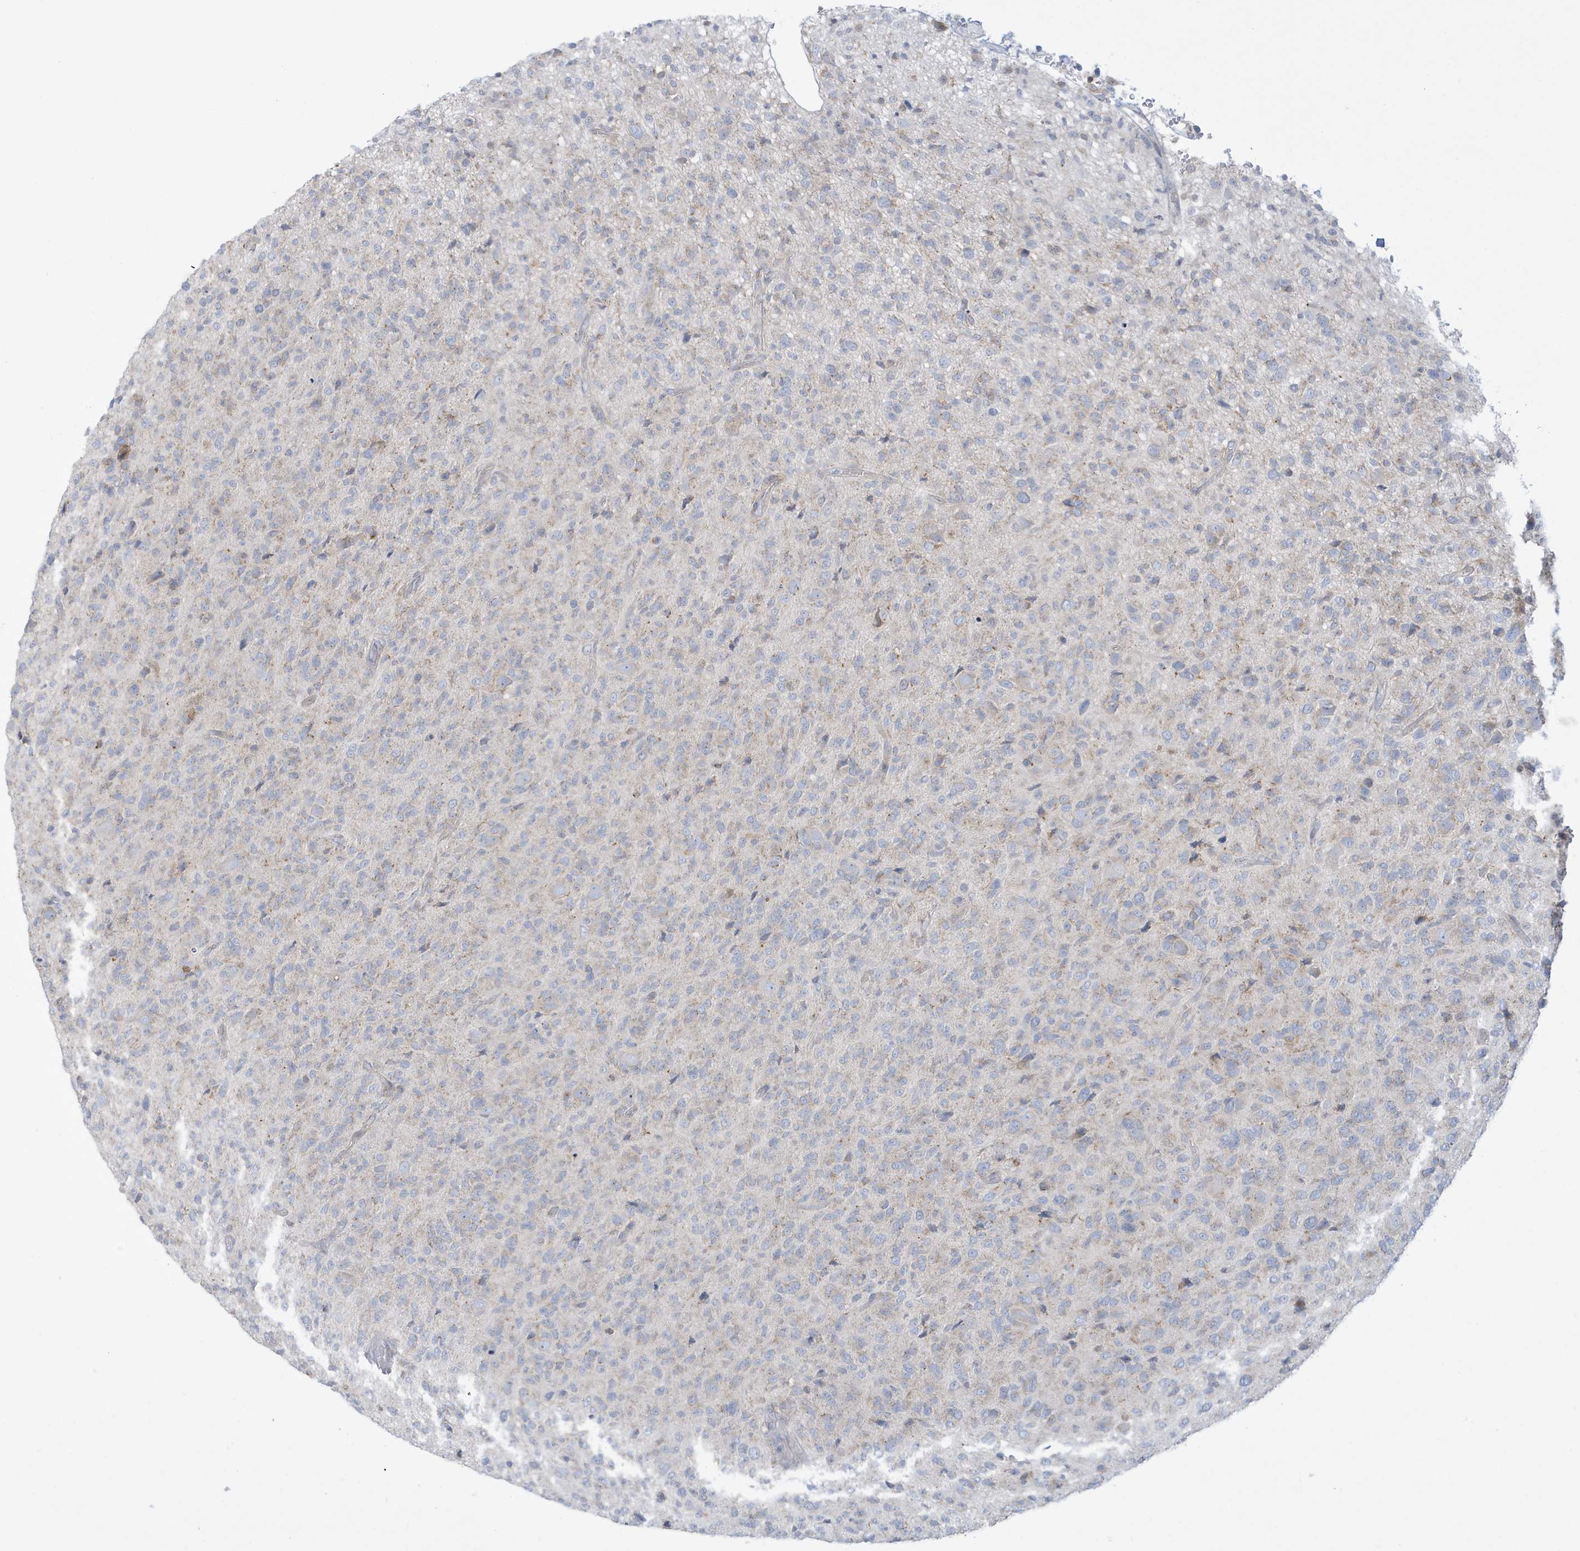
{"staining": {"intensity": "negative", "quantity": "none", "location": "none"}, "tissue": "glioma", "cell_type": "Tumor cells", "image_type": "cancer", "snomed": [{"axis": "morphology", "description": "Glioma, malignant, High grade"}, {"axis": "topography", "description": "Brain"}], "caption": "Tumor cells are negative for protein expression in human malignant glioma (high-grade).", "gene": "SLAMF9", "patient": {"sex": "female", "age": 57}}